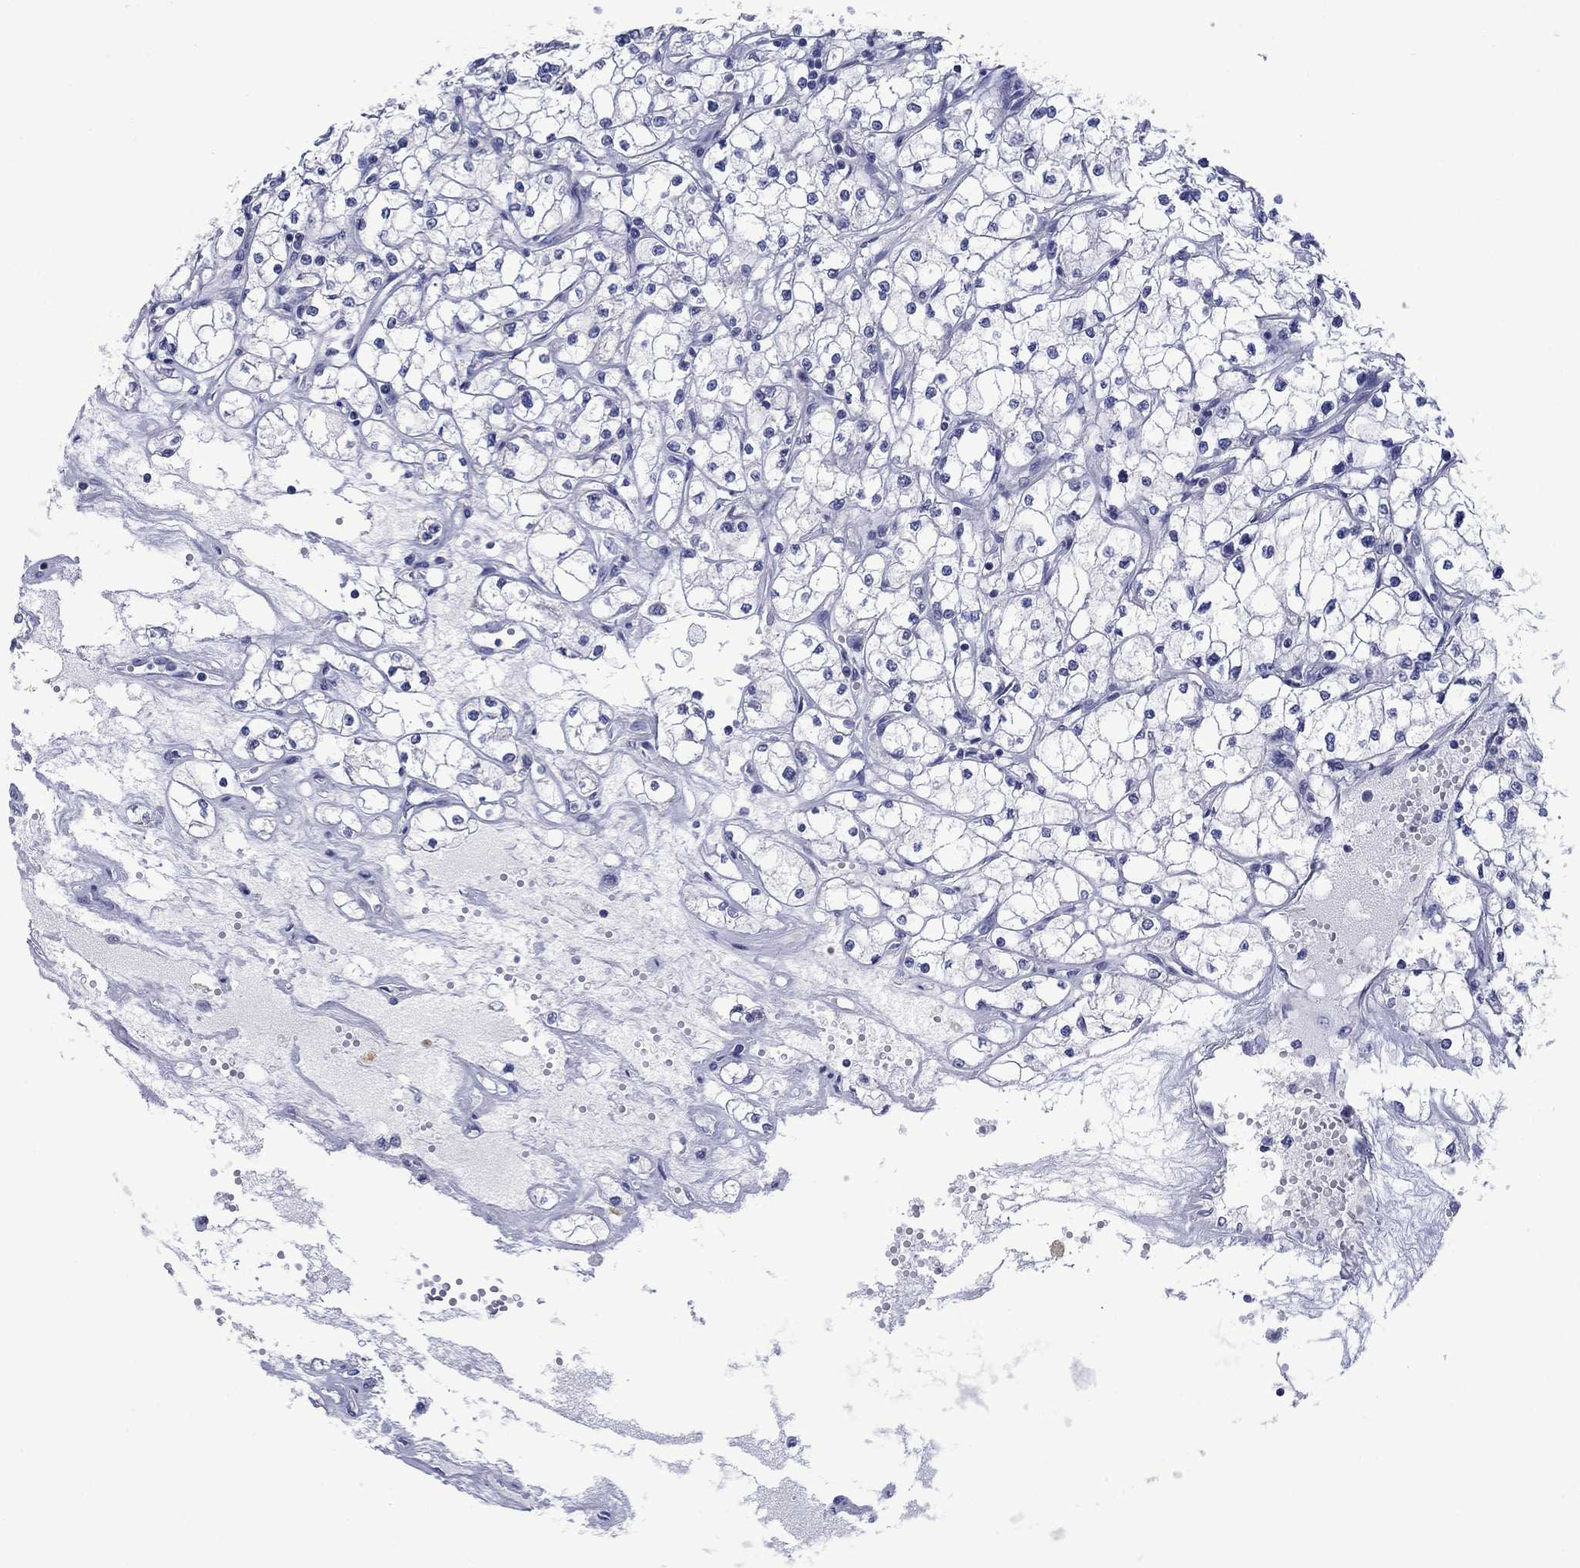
{"staining": {"intensity": "negative", "quantity": "none", "location": "none"}, "tissue": "renal cancer", "cell_type": "Tumor cells", "image_type": "cancer", "snomed": [{"axis": "morphology", "description": "Adenocarcinoma, NOS"}, {"axis": "topography", "description": "Kidney"}], "caption": "This micrograph is of renal cancer (adenocarcinoma) stained with immunohistochemistry (IHC) to label a protein in brown with the nuclei are counter-stained blue. There is no staining in tumor cells. (DAB (3,3'-diaminobenzidine) immunohistochemistry with hematoxylin counter stain).", "gene": "FER1L6", "patient": {"sex": "male", "age": 67}}